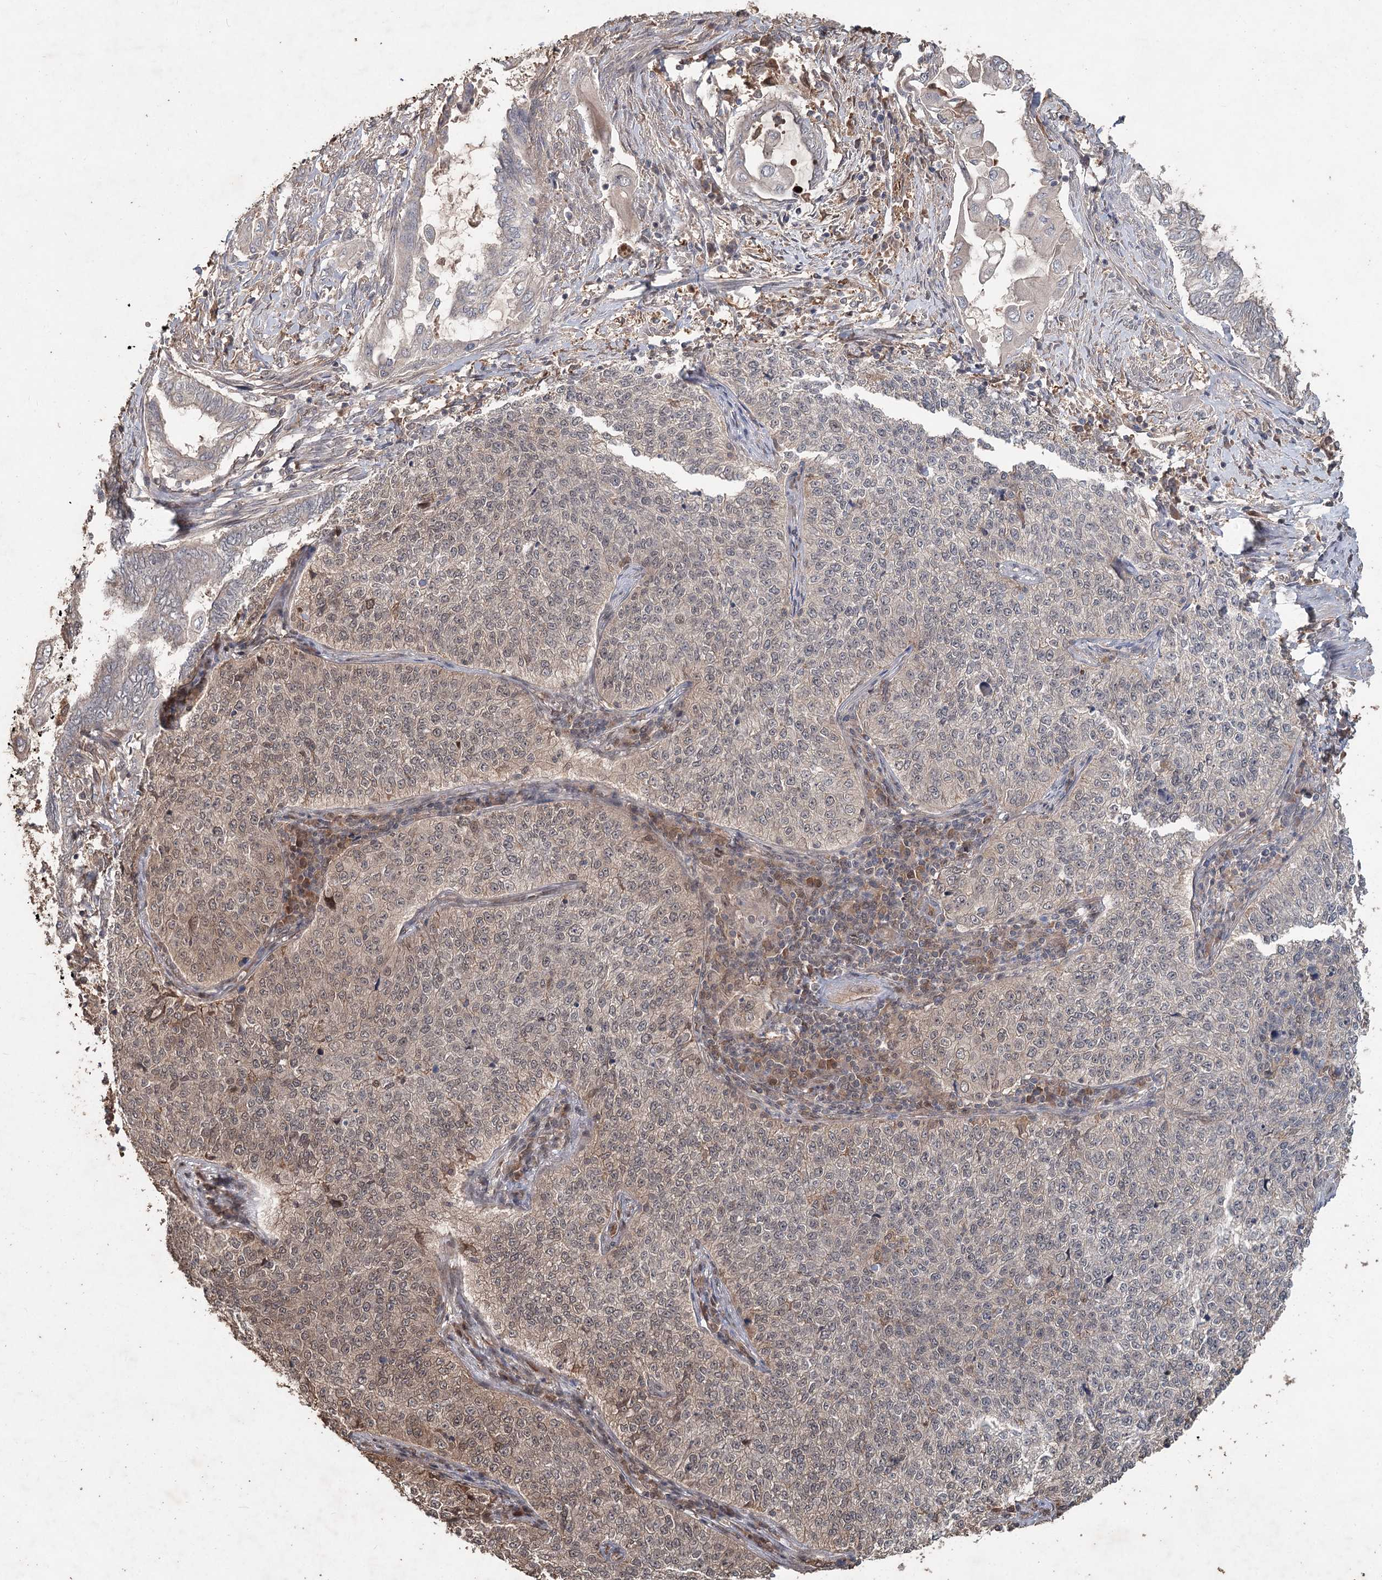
{"staining": {"intensity": "weak", "quantity": "25%-75%", "location": "cytoplasmic/membranous"}, "tissue": "cervical cancer", "cell_type": "Tumor cells", "image_type": "cancer", "snomed": [{"axis": "morphology", "description": "Squamous cell carcinoma, NOS"}, {"axis": "topography", "description": "Cervix"}], "caption": "Approximately 25%-75% of tumor cells in cervical cancer (squamous cell carcinoma) exhibit weak cytoplasmic/membranous protein expression as visualized by brown immunohistochemical staining.", "gene": "FBXO7", "patient": {"sex": "female", "age": 35}}